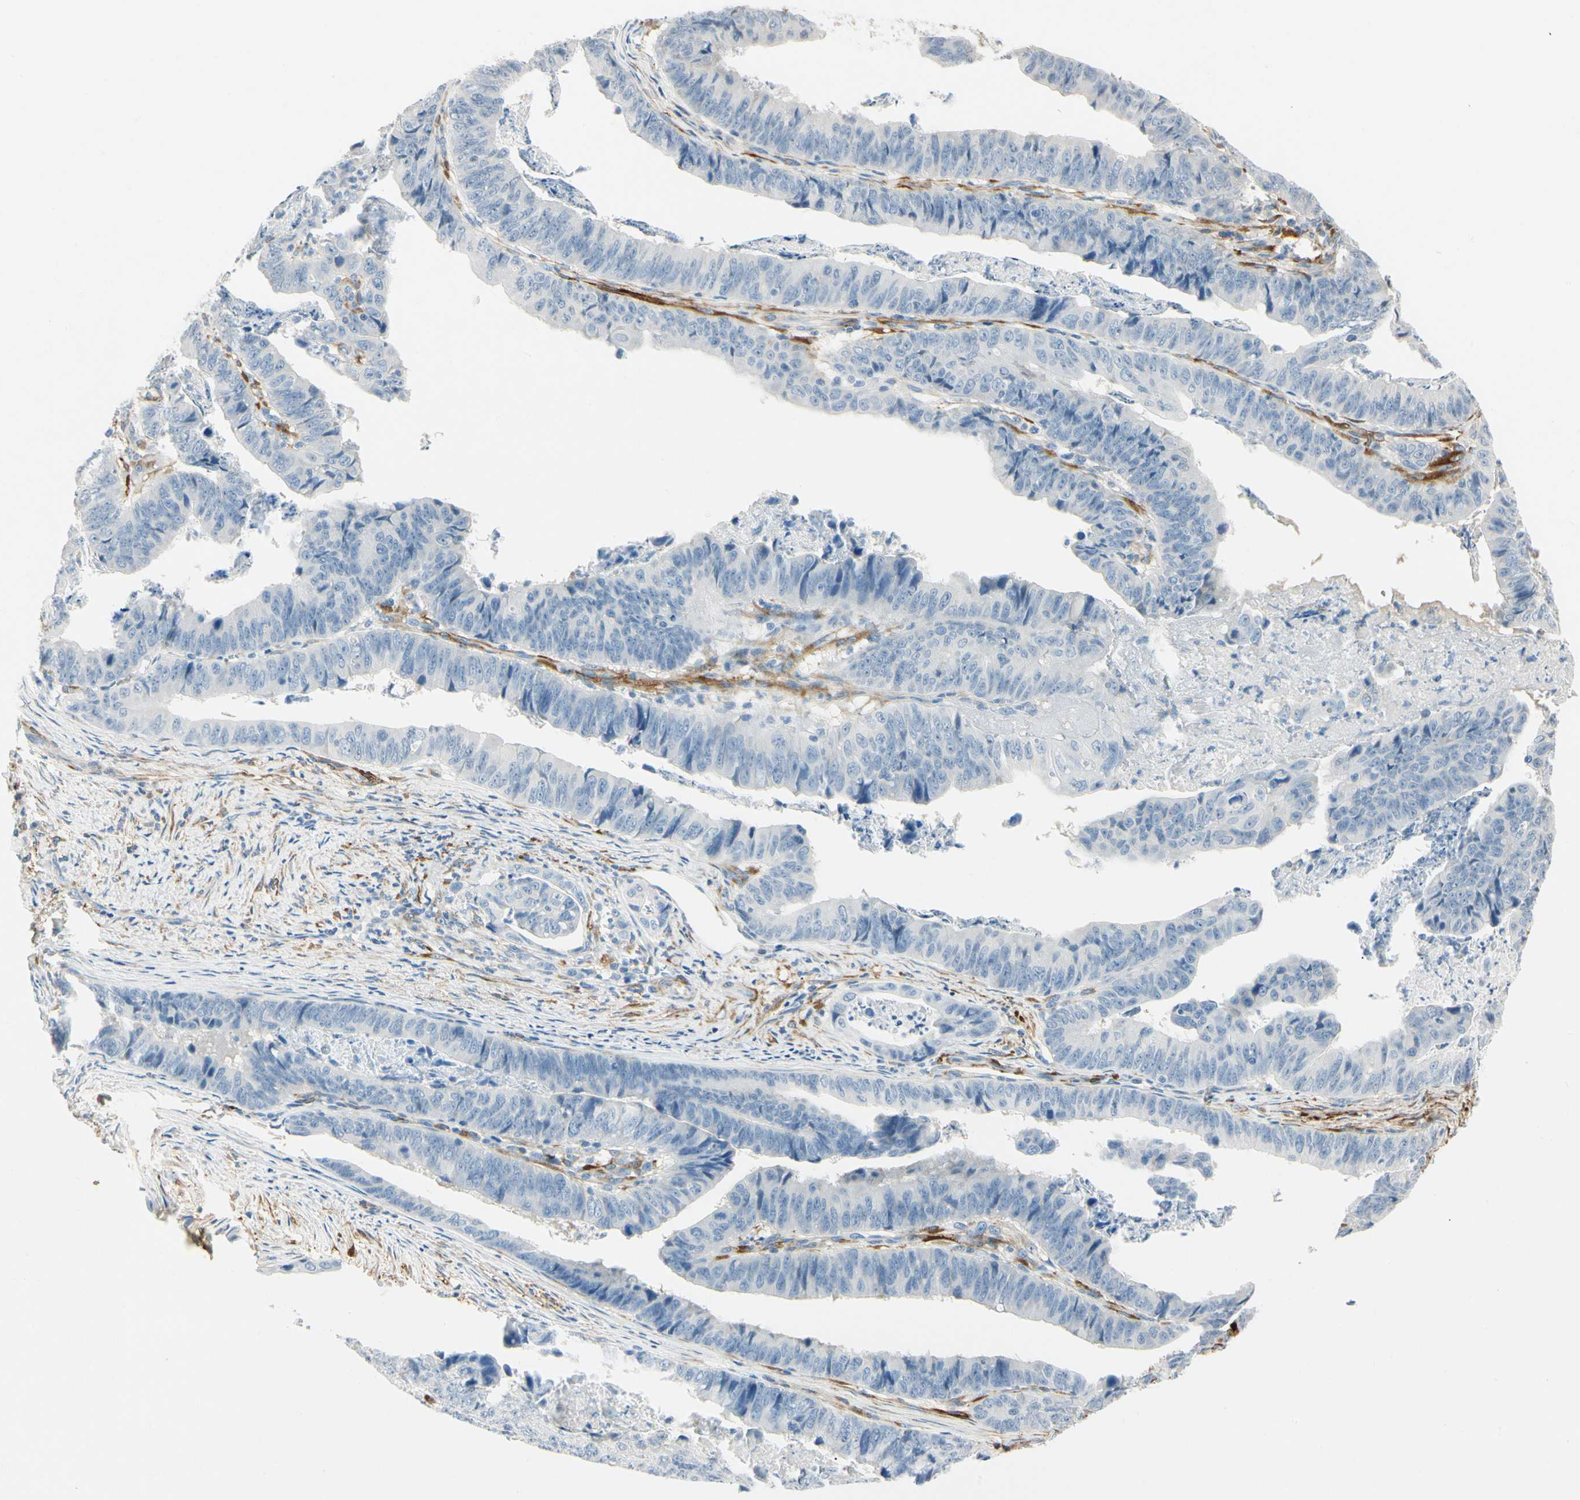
{"staining": {"intensity": "negative", "quantity": "none", "location": "none"}, "tissue": "stomach cancer", "cell_type": "Tumor cells", "image_type": "cancer", "snomed": [{"axis": "morphology", "description": "Adenocarcinoma, NOS"}, {"axis": "topography", "description": "Stomach, lower"}], "caption": "Immunohistochemistry of stomach adenocarcinoma exhibits no expression in tumor cells.", "gene": "AMPH", "patient": {"sex": "male", "age": 77}}